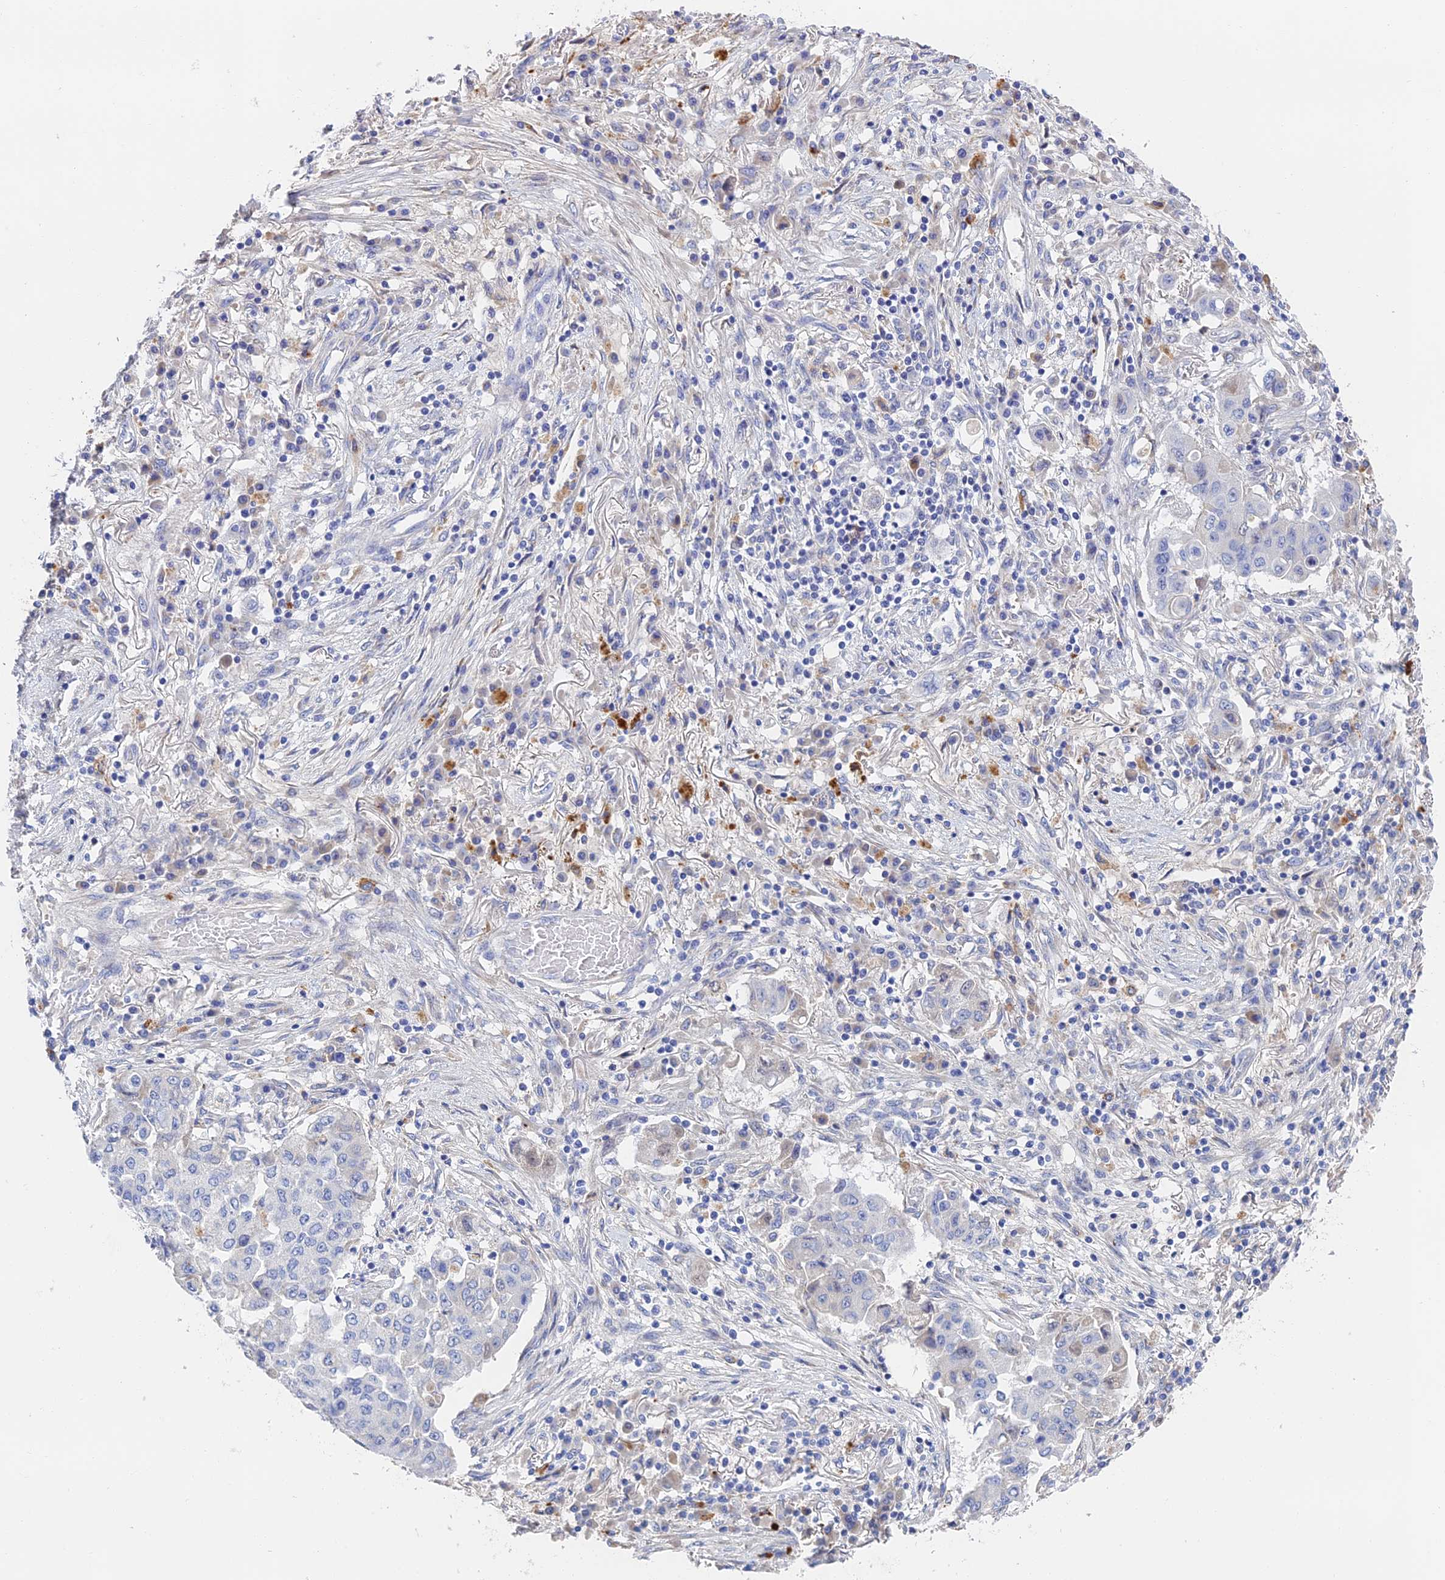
{"staining": {"intensity": "negative", "quantity": "none", "location": "none"}, "tissue": "lung cancer", "cell_type": "Tumor cells", "image_type": "cancer", "snomed": [{"axis": "morphology", "description": "Squamous cell carcinoma, NOS"}, {"axis": "topography", "description": "Lung"}], "caption": "DAB (3,3'-diaminobenzidine) immunohistochemical staining of lung cancer (squamous cell carcinoma) reveals no significant positivity in tumor cells. (Stains: DAB IHC with hematoxylin counter stain, Microscopy: brightfield microscopy at high magnification).", "gene": "RPGRIP1L", "patient": {"sex": "male", "age": 74}}